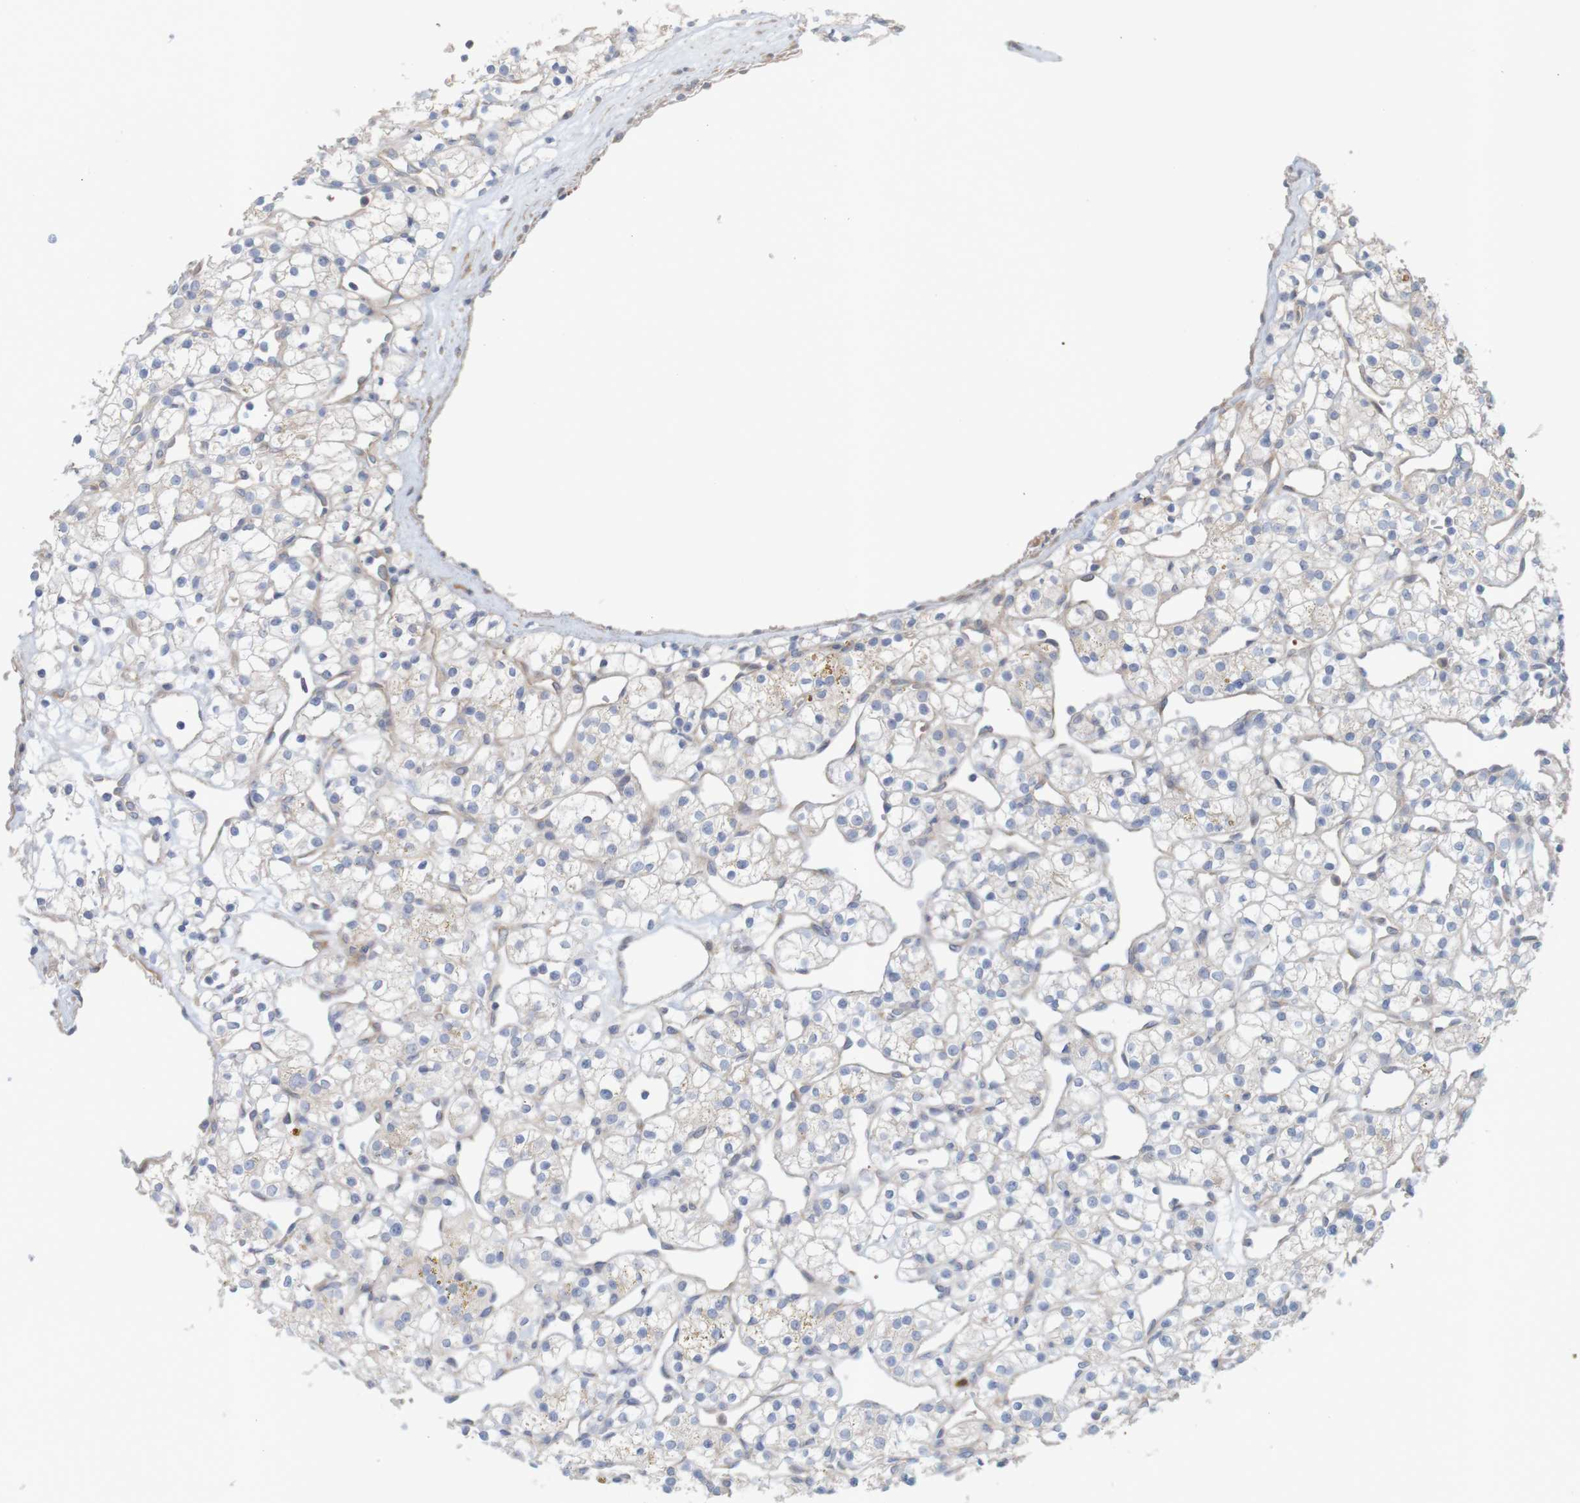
{"staining": {"intensity": "negative", "quantity": "none", "location": "none"}, "tissue": "renal cancer", "cell_type": "Tumor cells", "image_type": "cancer", "snomed": [{"axis": "morphology", "description": "Adenocarcinoma, NOS"}, {"axis": "topography", "description": "Kidney"}], "caption": "Human renal cancer (adenocarcinoma) stained for a protein using IHC shows no positivity in tumor cells.", "gene": "KRT23", "patient": {"sex": "female", "age": 60}}